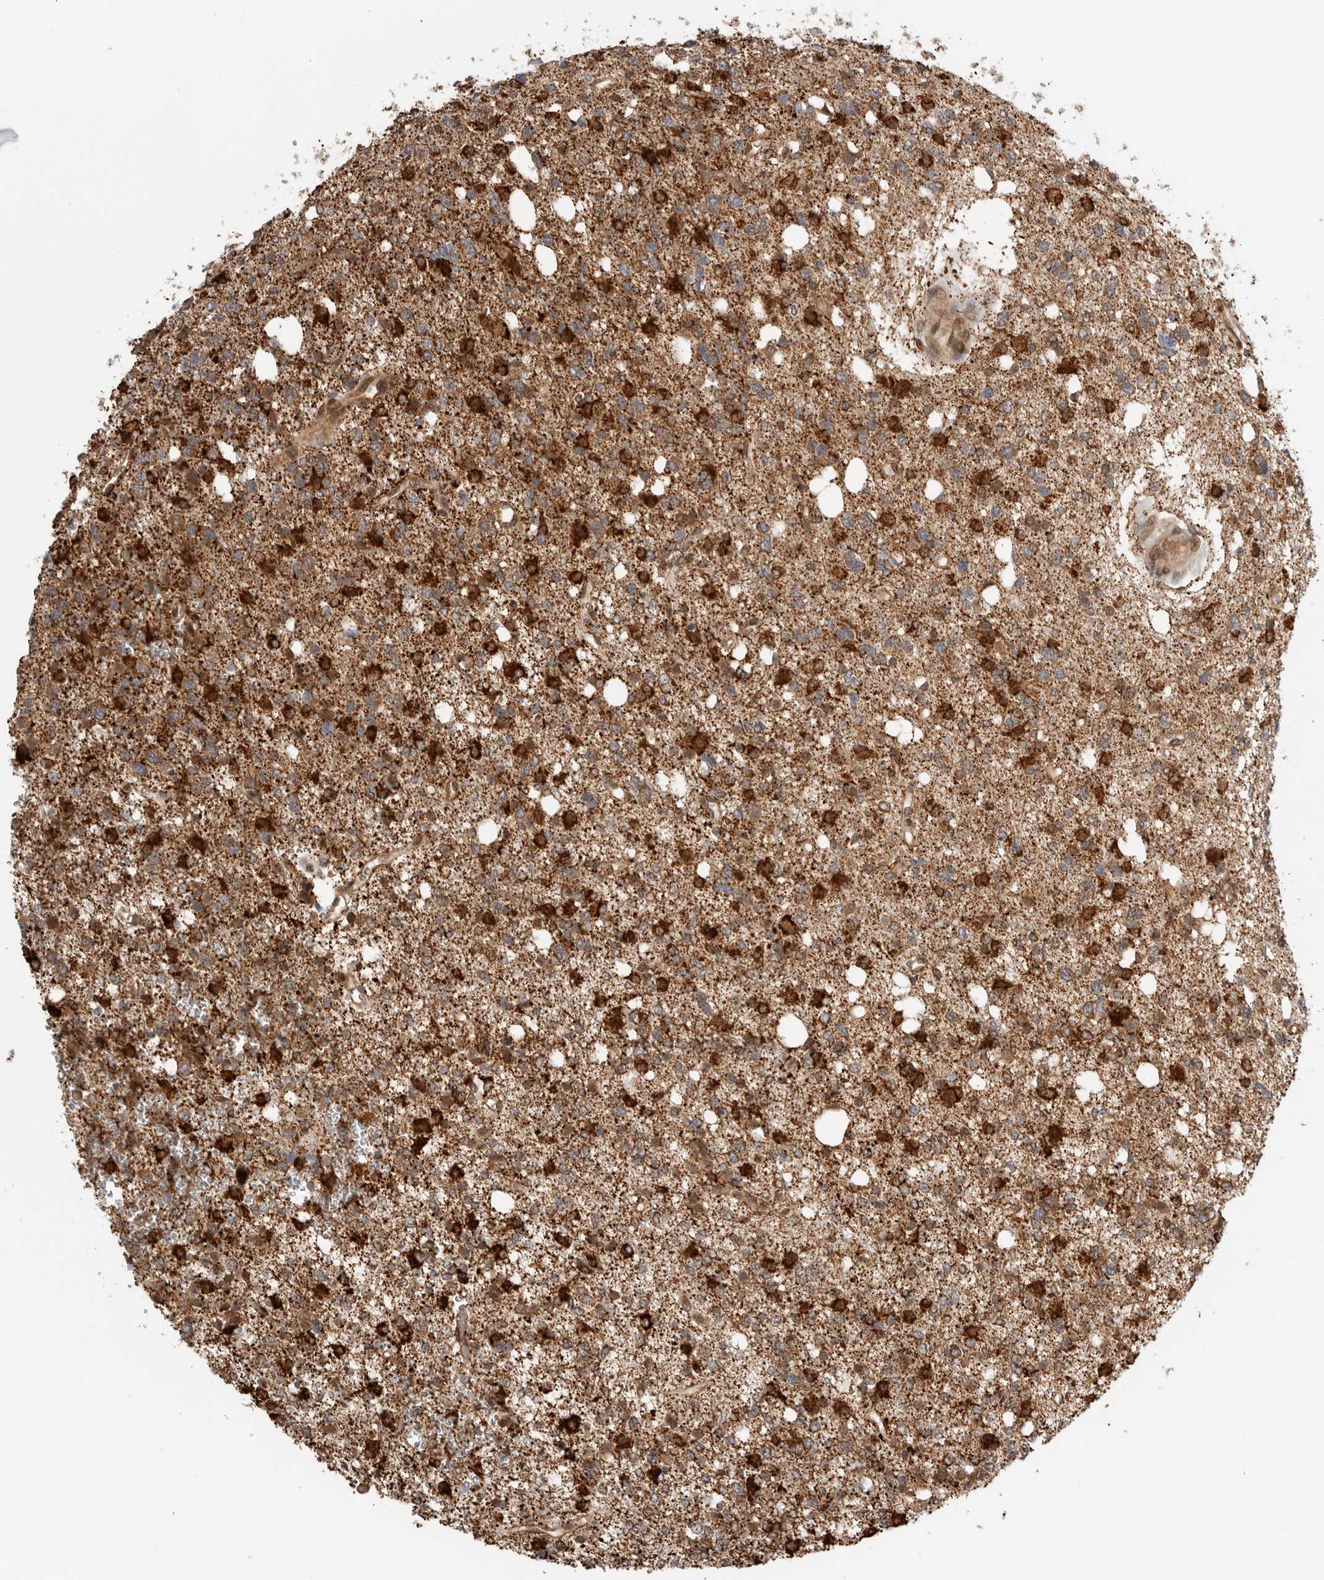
{"staining": {"intensity": "strong", "quantity": "25%-75%", "location": "cytoplasmic/membranous,nuclear"}, "tissue": "glioma", "cell_type": "Tumor cells", "image_type": "cancer", "snomed": [{"axis": "morphology", "description": "Glioma, malignant, High grade"}, {"axis": "topography", "description": "Brain"}], "caption": "IHC of malignant high-grade glioma exhibits high levels of strong cytoplasmic/membranous and nuclear positivity in about 25%-75% of tumor cells. (IHC, brightfield microscopy, high magnification).", "gene": "DCAF8", "patient": {"sex": "female", "age": 62}}